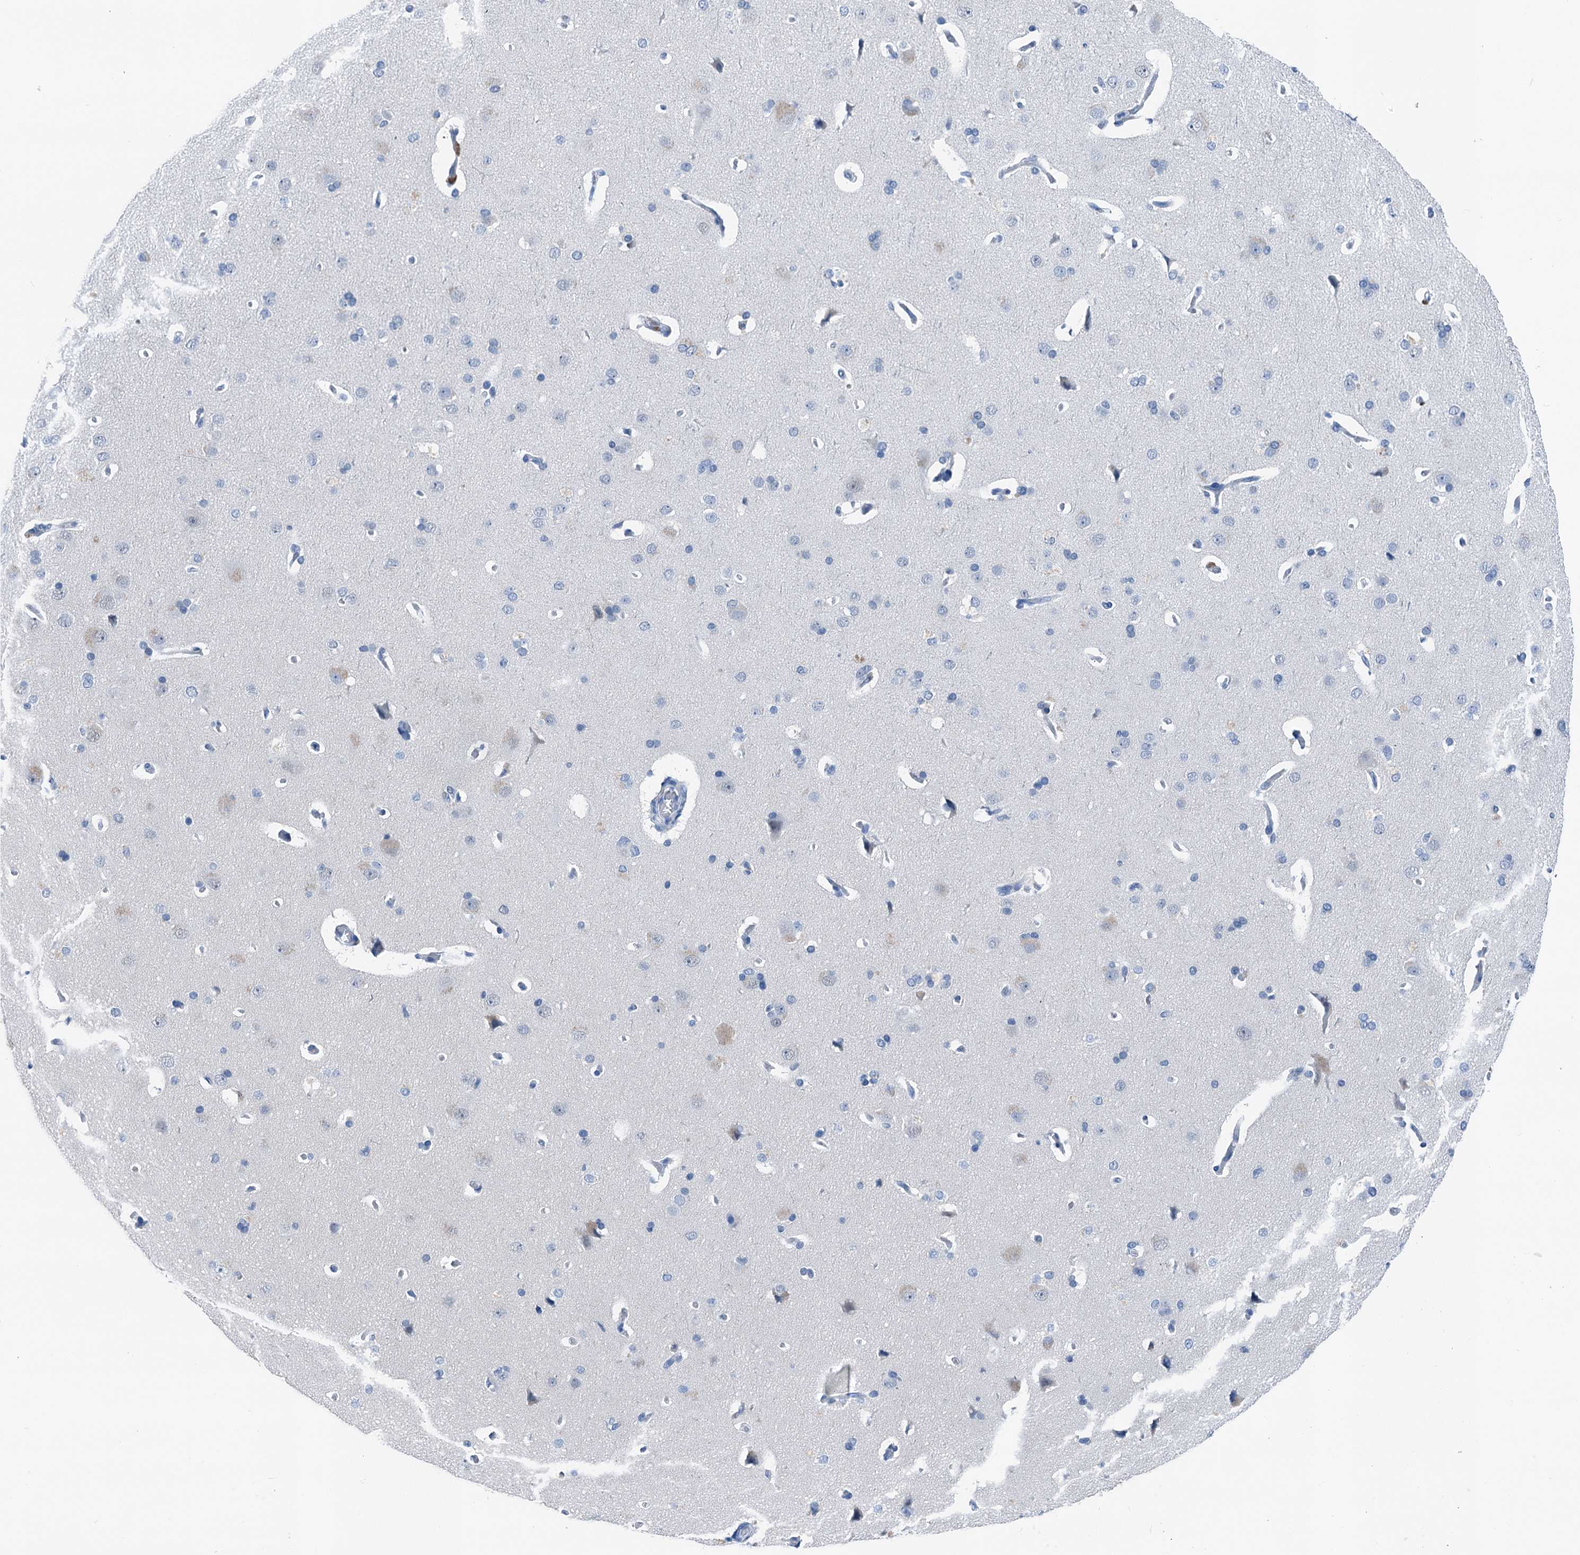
{"staining": {"intensity": "negative", "quantity": "none", "location": "none"}, "tissue": "cerebral cortex", "cell_type": "Endothelial cells", "image_type": "normal", "snomed": [{"axis": "morphology", "description": "Normal tissue, NOS"}, {"axis": "topography", "description": "Cerebral cortex"}], "caption": "High magnification brightfield microscopy of unremarkable cerebral cortex stained with DAB (brown) and counterstained with hematoxylin (blue): endothelial cells show no significant positivity.", "gene": "CBLN3", "patient": {"sex": "male", "age": 62}}